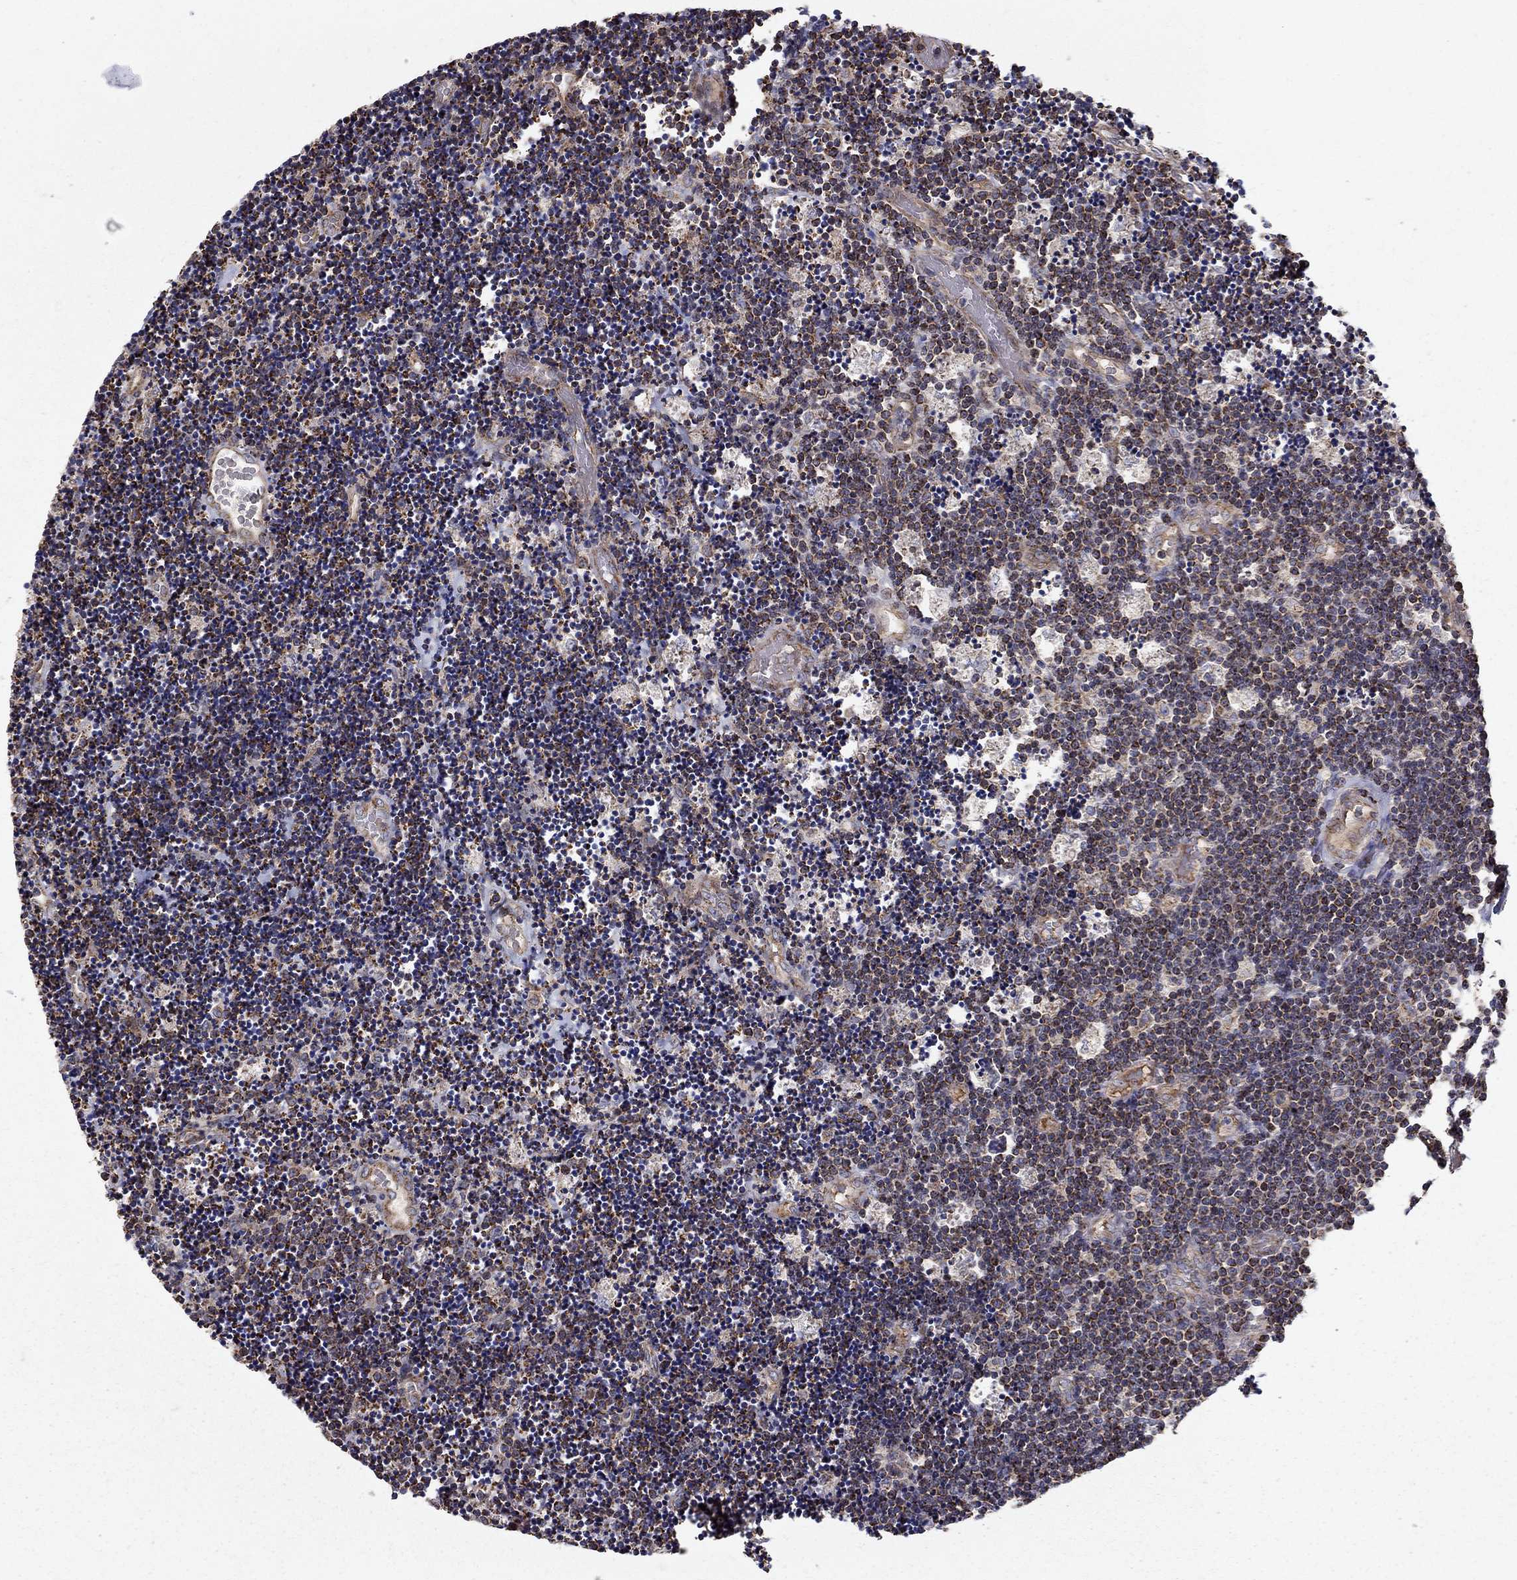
{"staining": {"intensity": "moderate", "quantity": "25%-75%", "location": "cytoplasmic/membranous"}, "tissue": "lymphoma", "cell_type": "Tumor cells", "image_type": "cancer", "snomed": [{"axis": "morphology", "description": "Malignant lymphoma, non-Hodgkin's type, Low grade"}, {"axis": "topography", "description": "Brain"}], "caption": "Immunohistochemistry (IHC) photomicrograph of neoplastic tissue: human lymphoma stained using immunohistochemistry (IHC) shows medium levels of moderate protein expression localized specifically in the cytoplasmic/membranous of tumor cells, appearing as a cytoplasmic/membranous brown color.", "gene": "NDUFS8", "patient": {"sex": "female", "age": 66}}